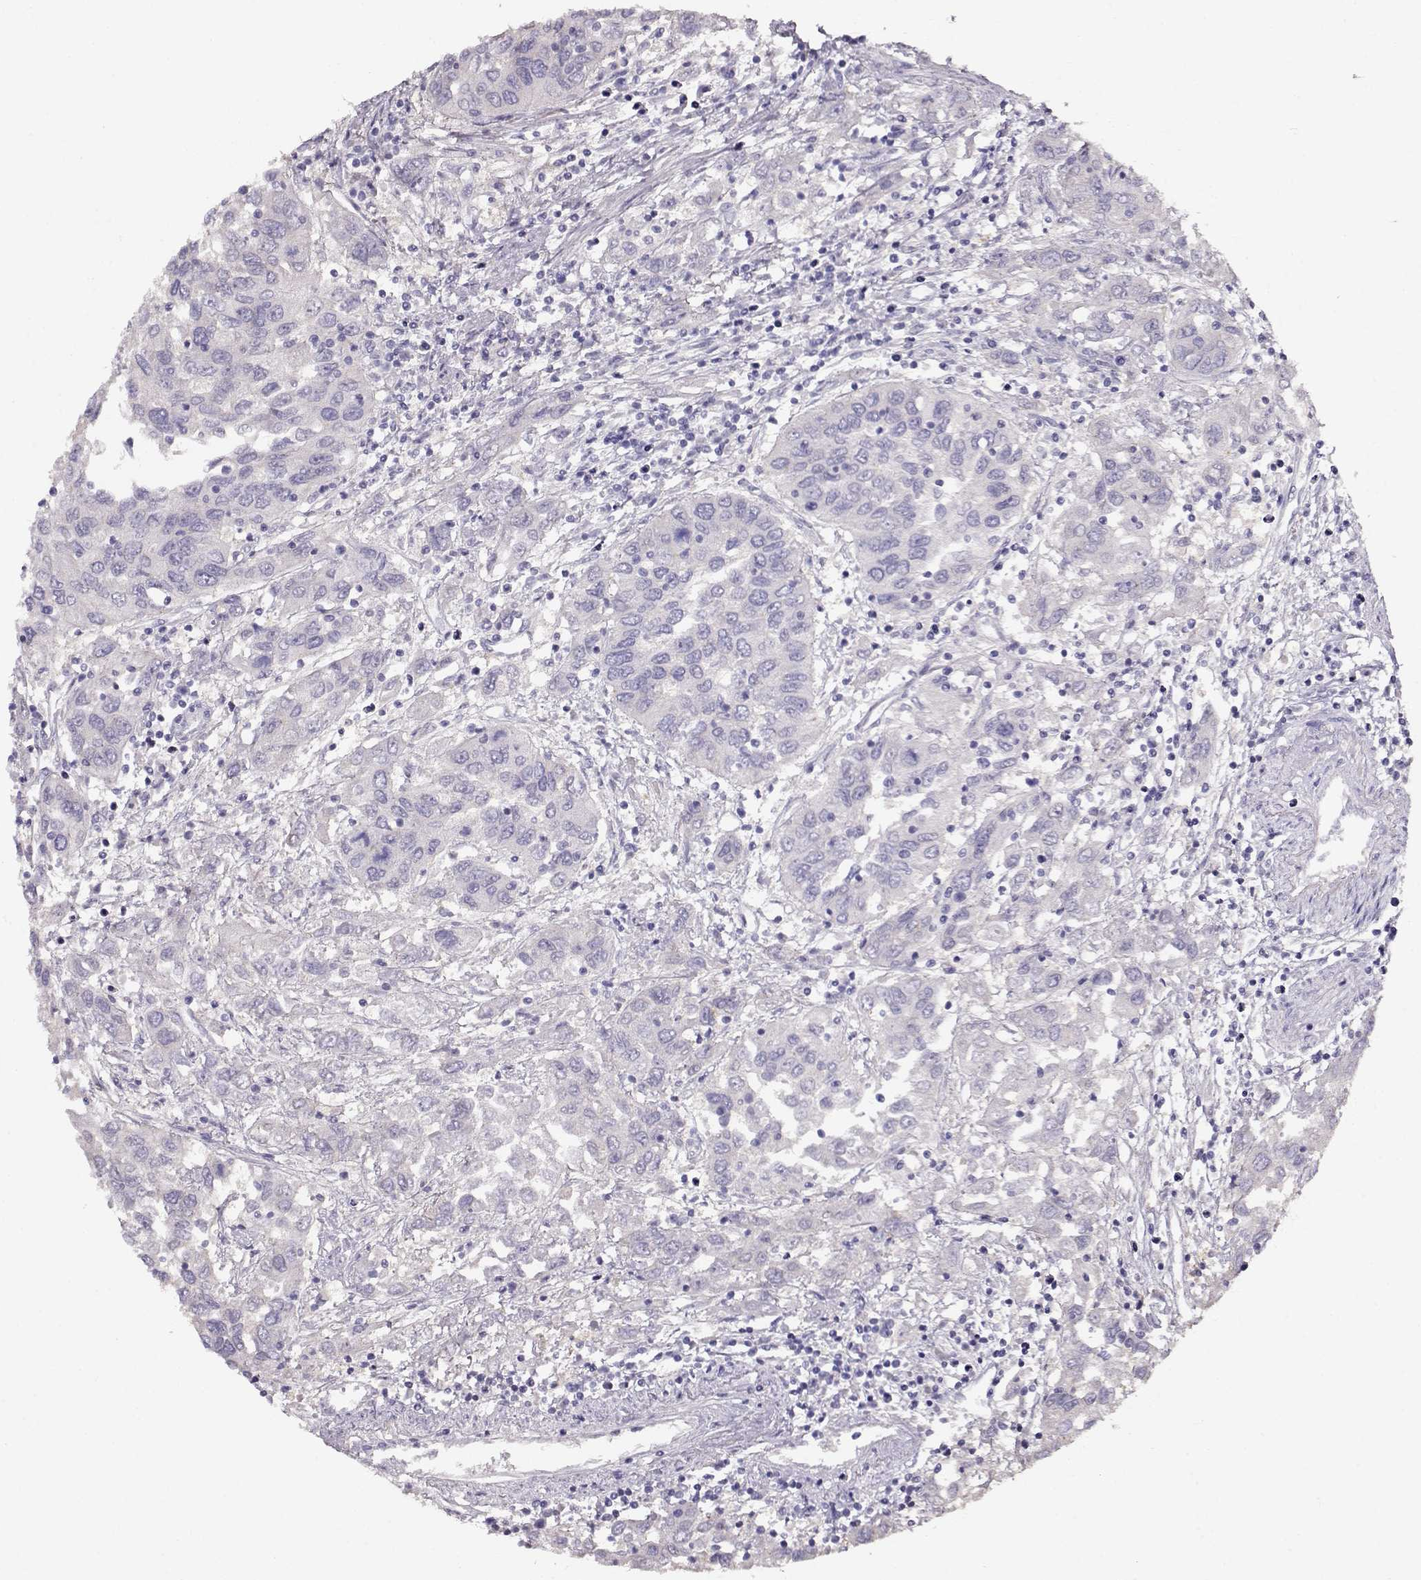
{"staining": {"intensity": "negative", "quantity": "none", "location": "none"}, "tissue": "urothelial cancer", "cell_type": "Tumor cells", "image_type": "cancer", "snomed": [{"axis": "morphology", "description": "Urothelial carcinoma, High grade"}, {"axis": "topography", "description": "Urinary bladder"}], "caption": "Human urothelial cancer stained for a protein using immunohistochemistry (IHC) reveals no positivity in tumor cells.", "gene": "NDRG4", "patient": {"sex": "male", "age": 76}}